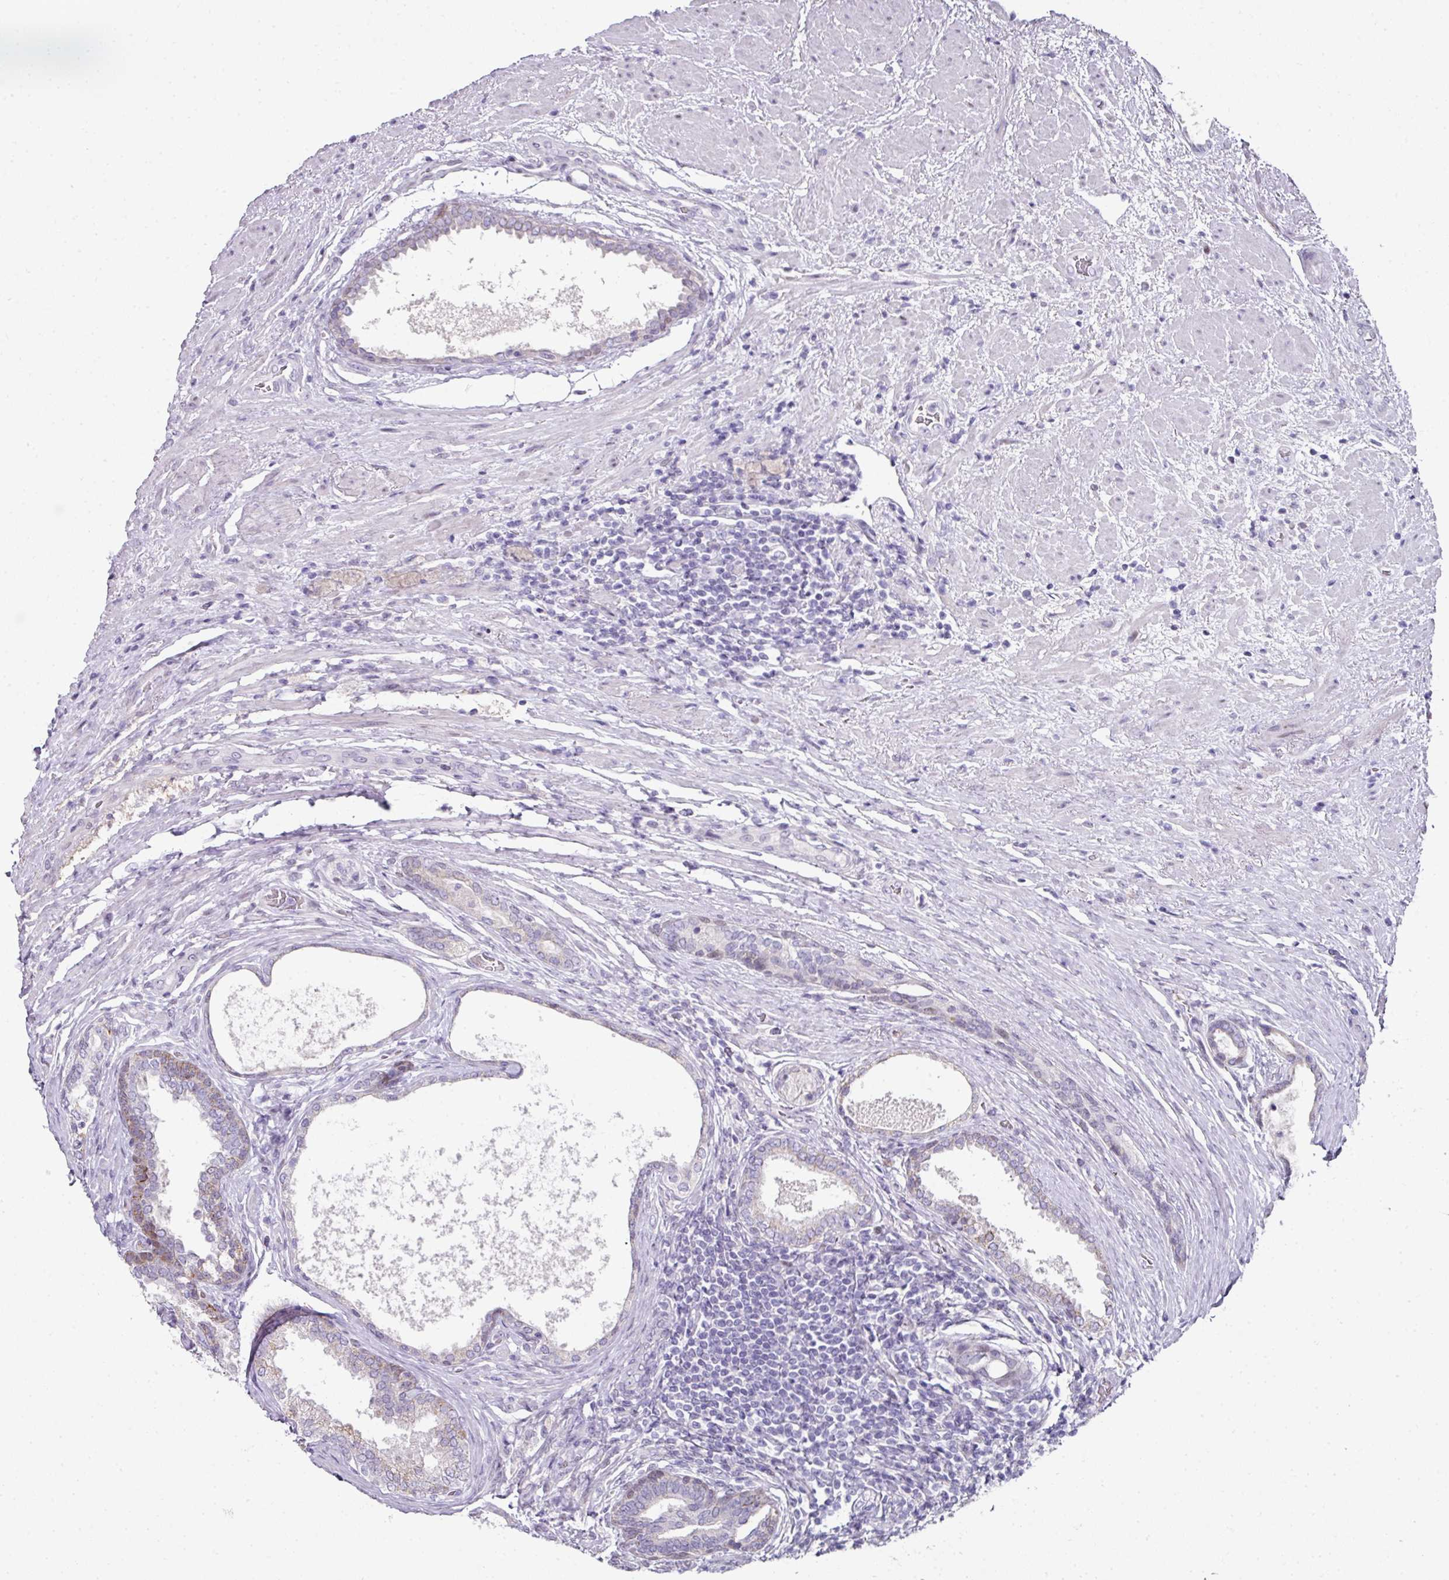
{"staining": {"intensity": "weak", "quantity": "<25%", "location": "cytoplasmic/membranous"}, "tissue": "prostate cancer", "cell_type": "Tumor cells", "image_type": "cancer", "snomed": [{"axis": "morphology", "description": "Adenocarcinoma, High grade"}, {"axis": "topography", "description": "Prostate"}], "caption": "A high-resolution histopathology image shows IHC staining of high-grade adenocarcinoma (prostate), which displays no significant positivity in tumor cells. (Stains: DAB immunohistochemistry with hematoxylin counter stain, Microscopy: brightfield microscopy at high magnification).", "gene": "ANKRD18A", "patient": {"sex": "male", "age": 70}}